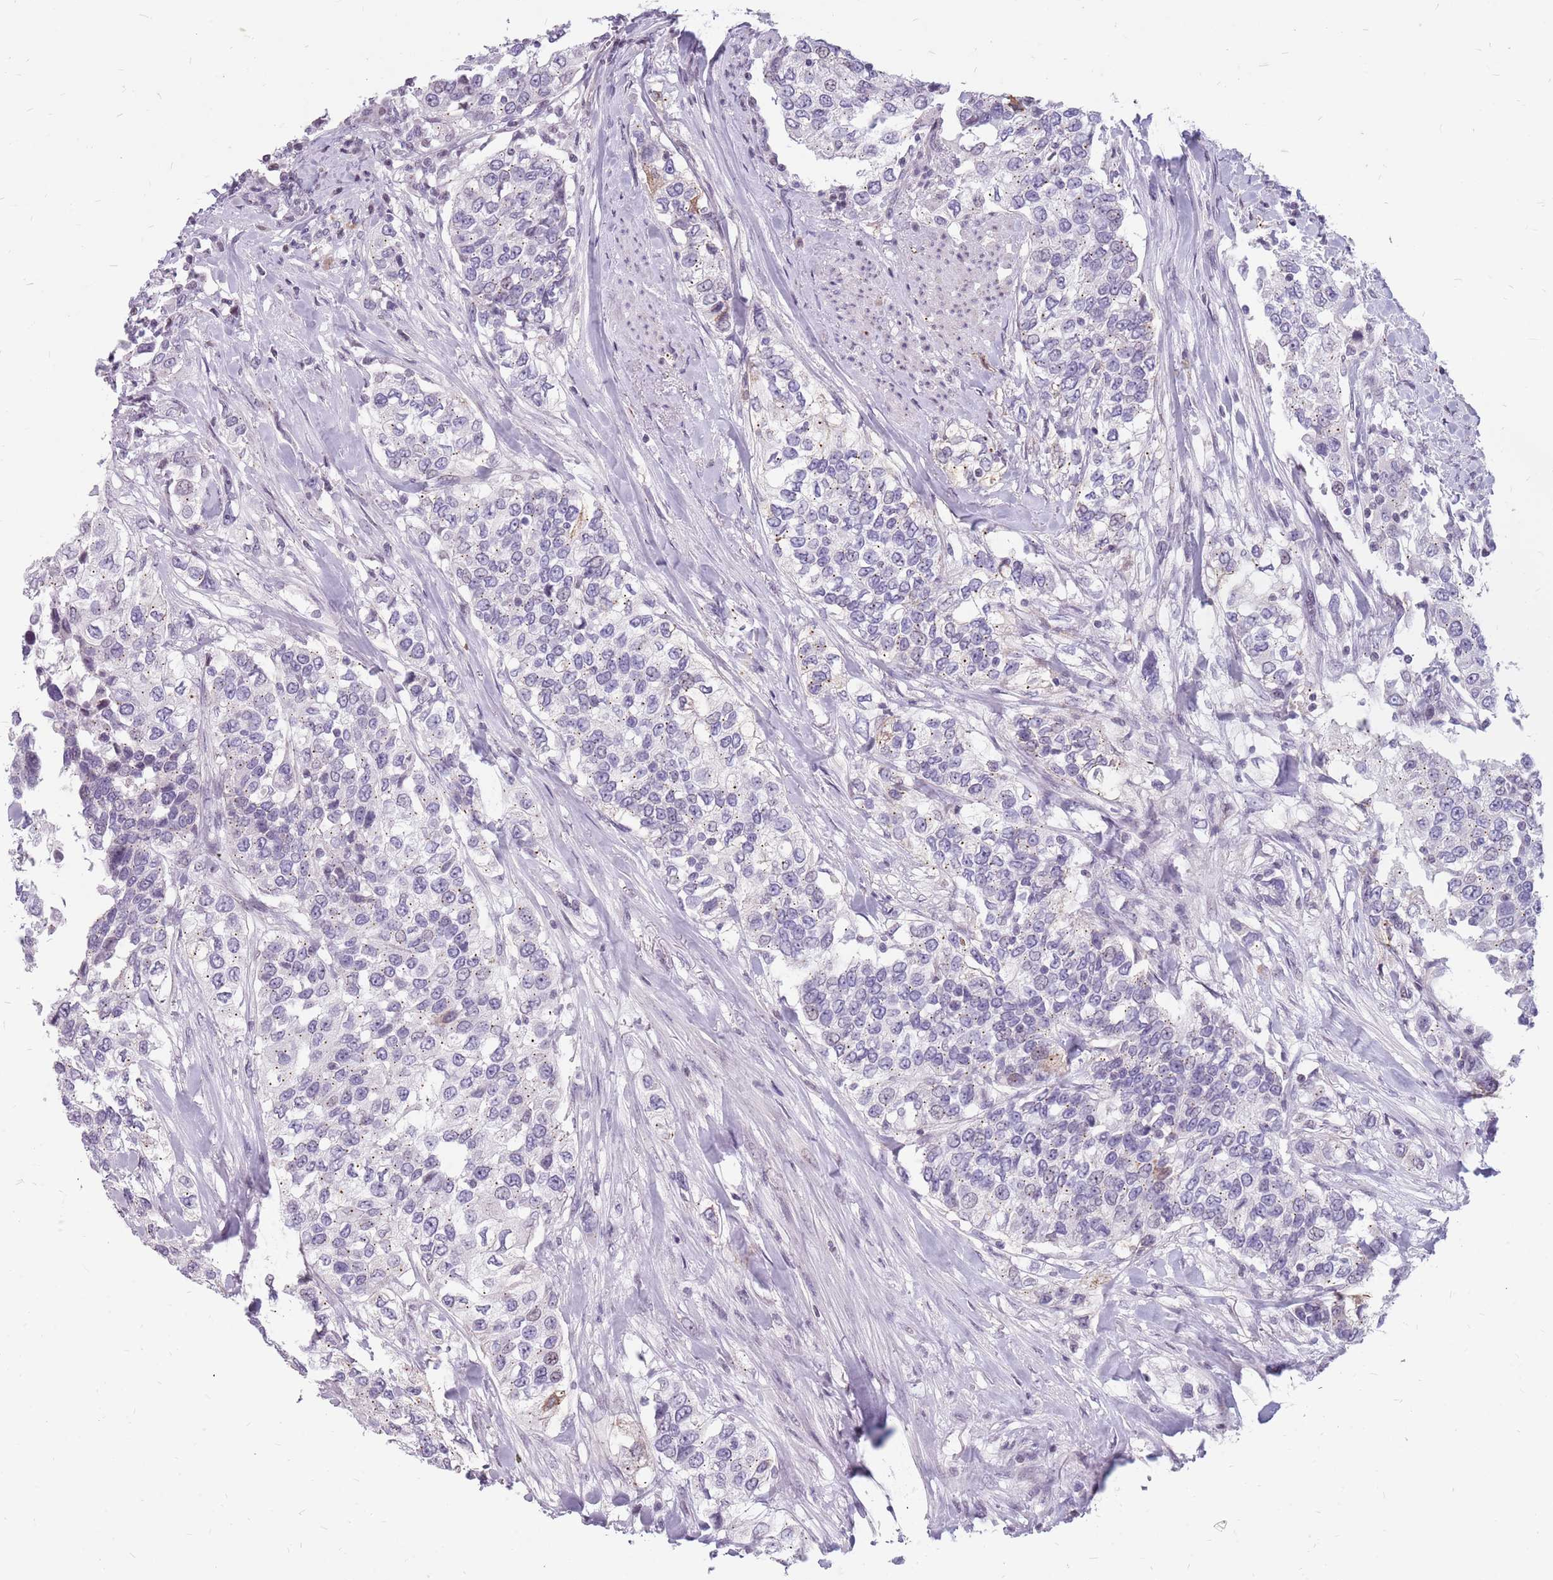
{"staining": {"intensity": "negative", "quantity": "none", "location": "none"}, "tissue": "urothelial cancer", "cell_type": "Tumor cells", "image_type": "cancer", "snomed": [{"axis": "morphology", "description": "Urothelial carcinoma, High grade"}, {"axis": "topography", "description": "Urinary bladder"}], "caption": "Immunohistochemistry (IHC) image of neoplastic tissue: human urothelial cancer stained with DAB displays no significant protein expression in tumor cells.", "gene": "NEK6", "patient": {"sex": "female", "age": 80}}